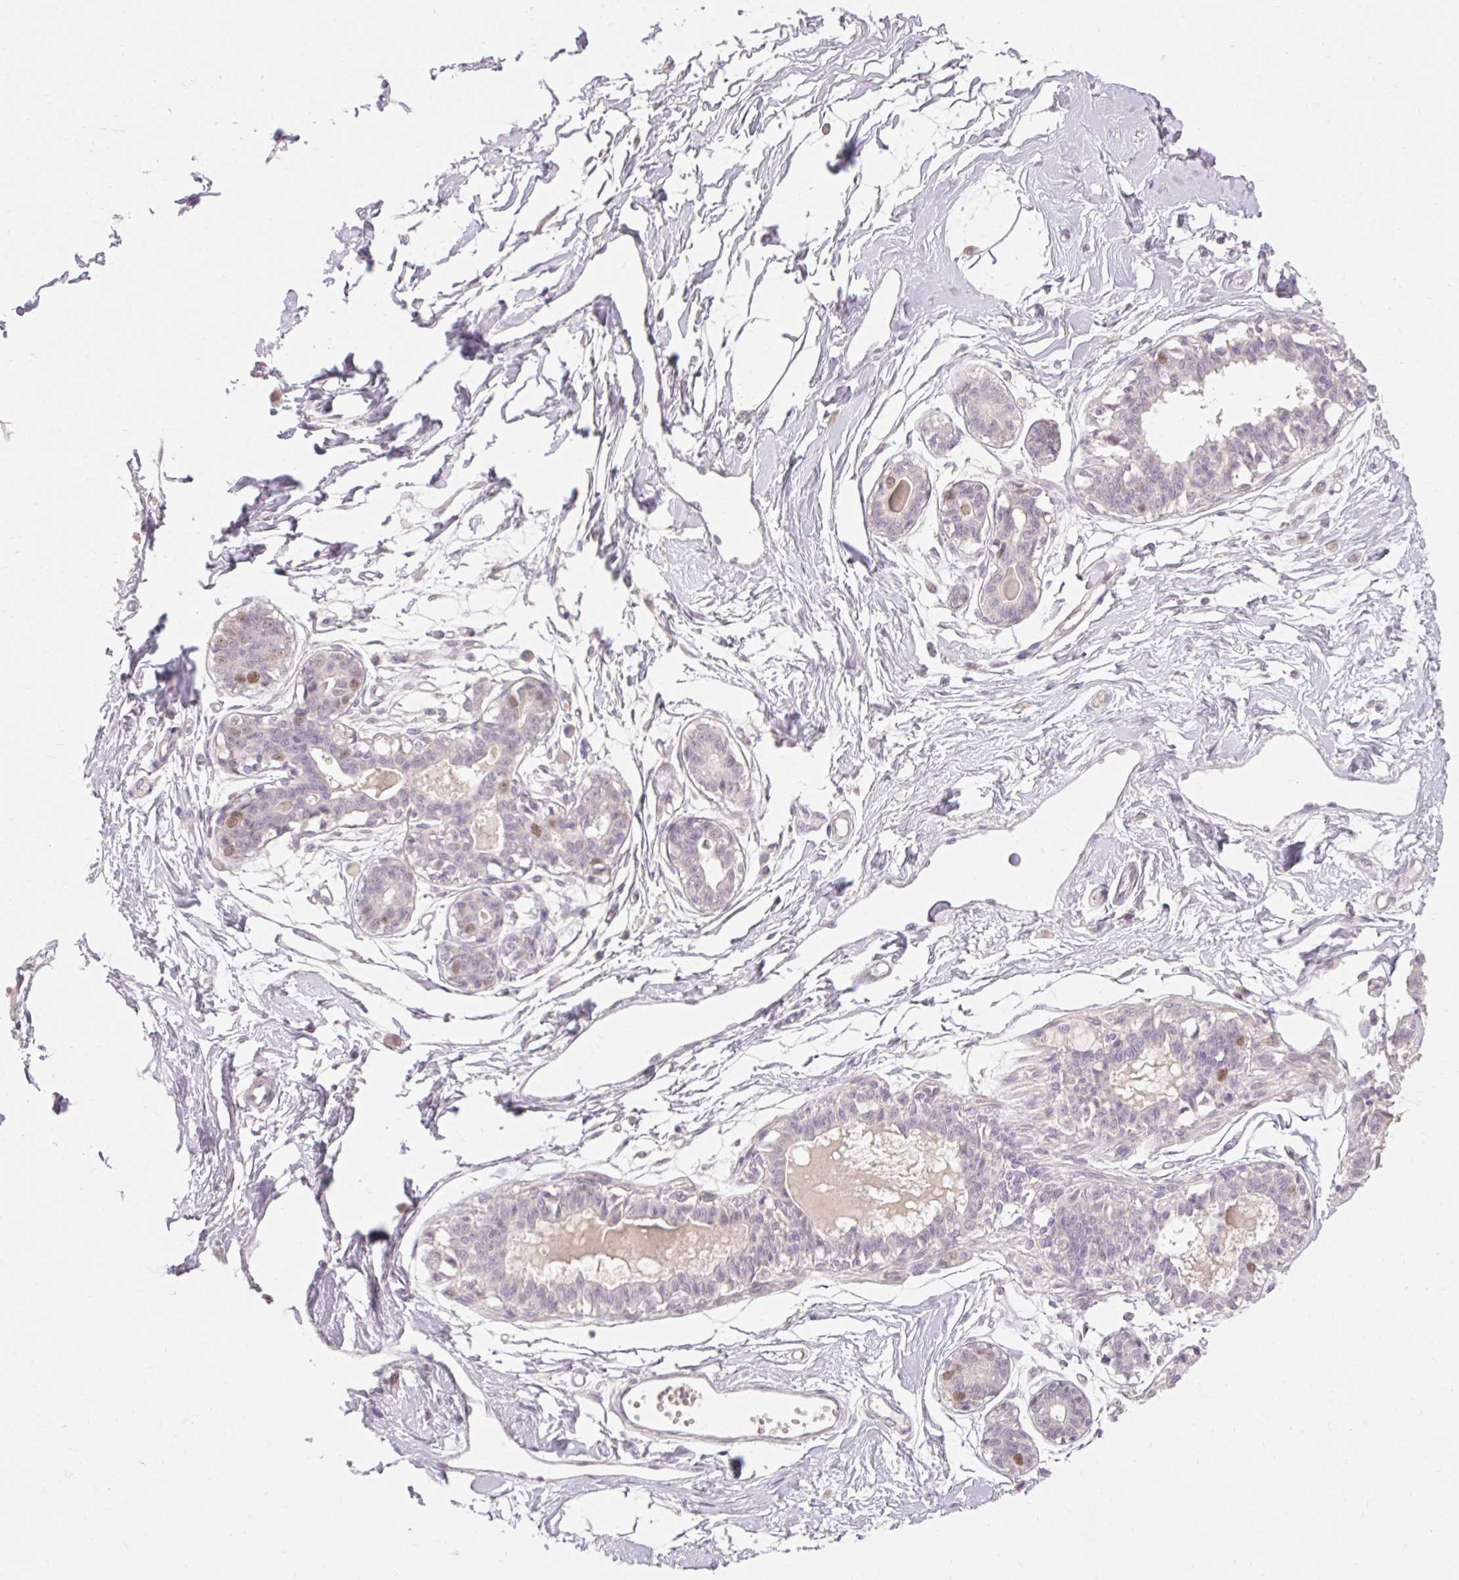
{"staining": {"intensity": "negative", "quantity": "none", "location": "none"}, "tissue": "breast", "cell_type": "Adipocytes", "image_type": "normal", "snomed": [{"axis": "morphology", "description": "Normal tissue, NOS"}, {"axis": "topography", "description": "Breast"}], "caption": "Immunohistochemistry (IHC) photomicrograph of unremarkable breast: human breast stained with DAB exhibits no significant protein staining in adipocytes. (DAB (3,3'-diaminobenzidine) immunohistochemistry, high magnification).", "gene": "SKP2", "patient": {"sex": "female", "age": 45}}